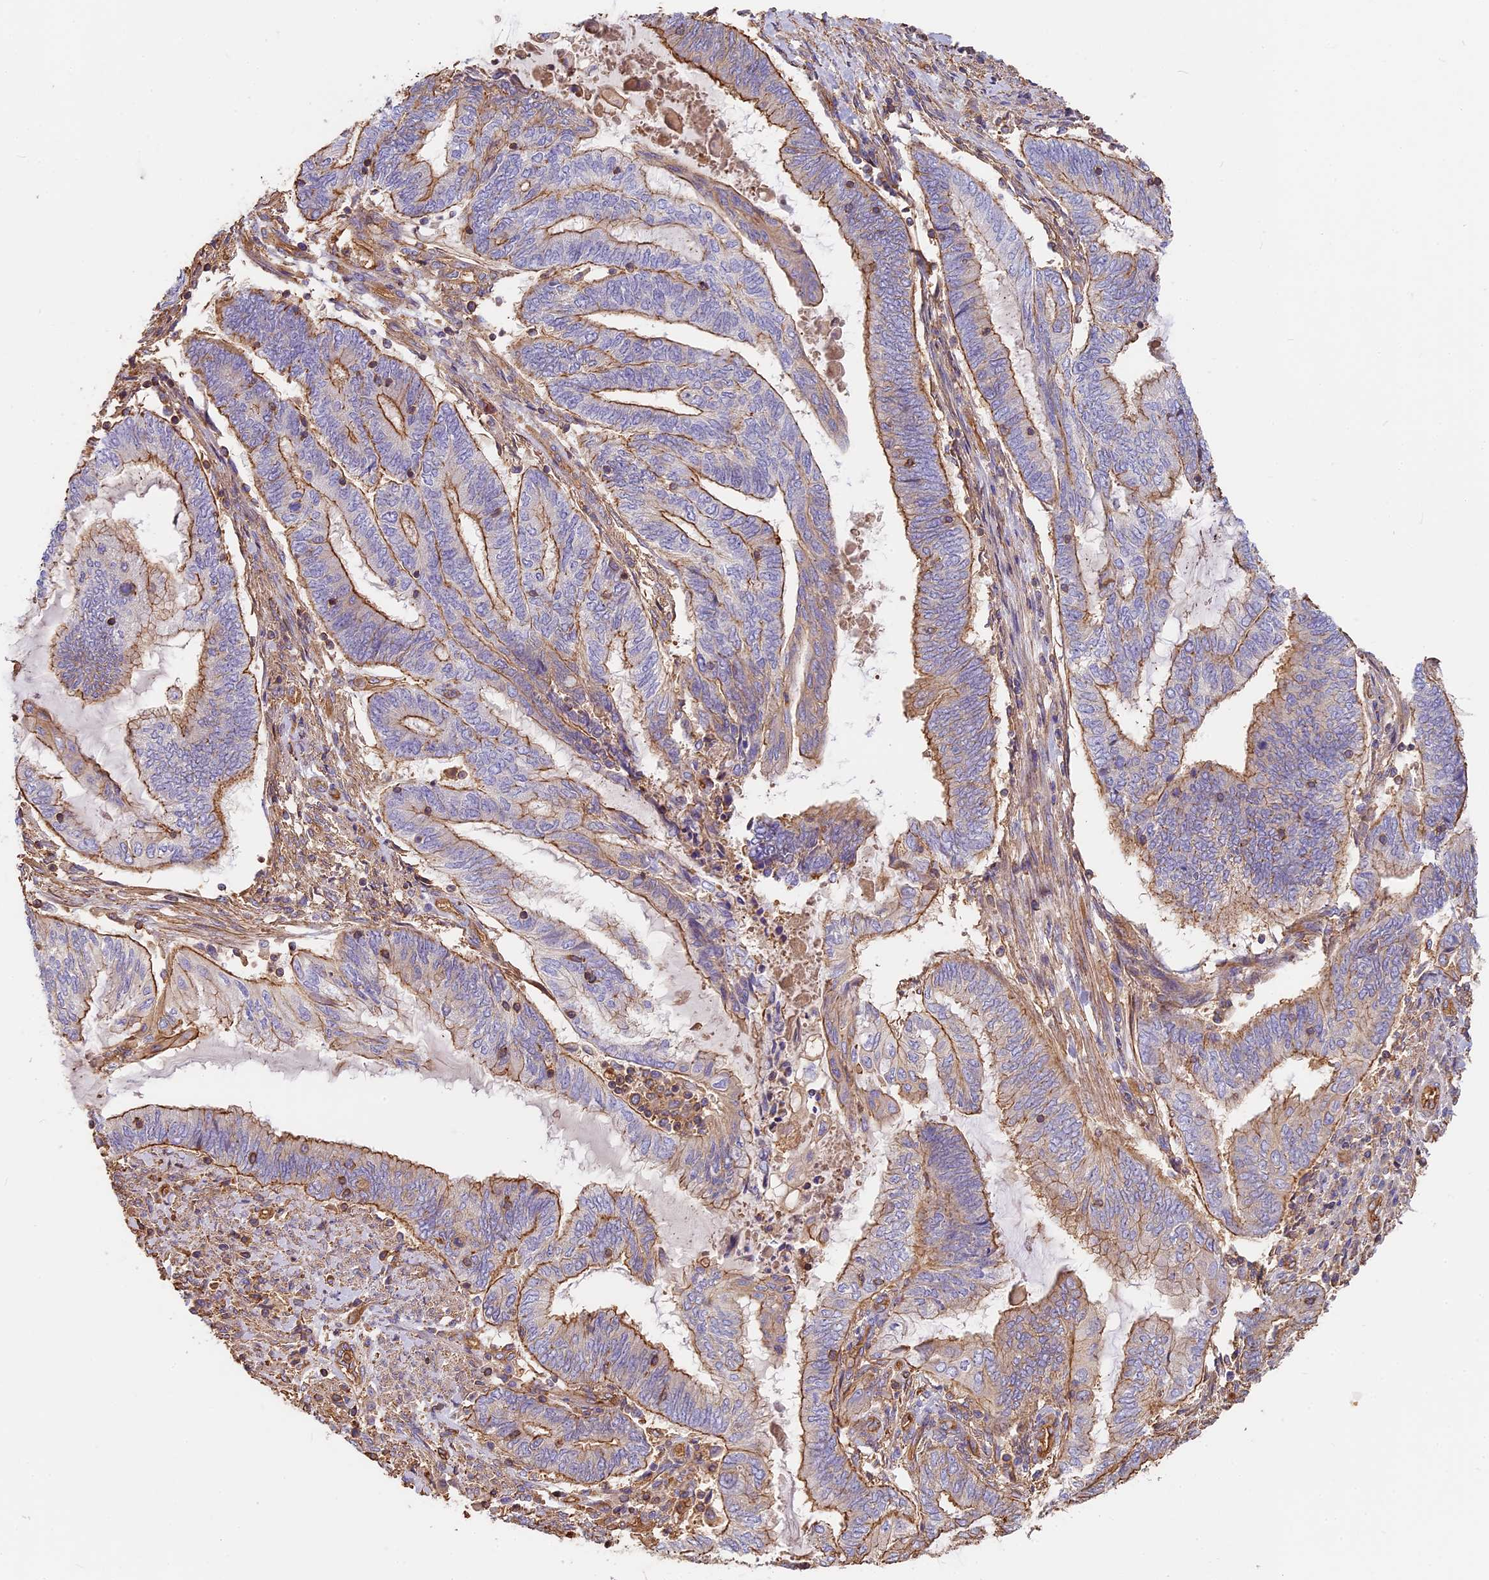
{"staining": {"intensity": "moderate", "quantity": "25%-75%", "location": "cytoplasmic/membranous"}, "tissue": "endometrial cancer", "cell_type": "Tumor cells", "image_type": "cancer", "snomed": [{"axis": "morphology", "description": "Adenocarcinoma, NOS"}, {"axis": "topography", "description": "Uterus"}, {"axis": "topography", "description": "Endometrium"}], "caption": "Immunohistochemistry (IHC) (DAB) staining of human endometrial cancer (adenocarcinoma) demonstrates moderate cytoplasmic/membranous protein staining in approximately 25%-75% of tumor cells.", "gene": "VPS18", "patient": {"sex": "female", "age": 70}}